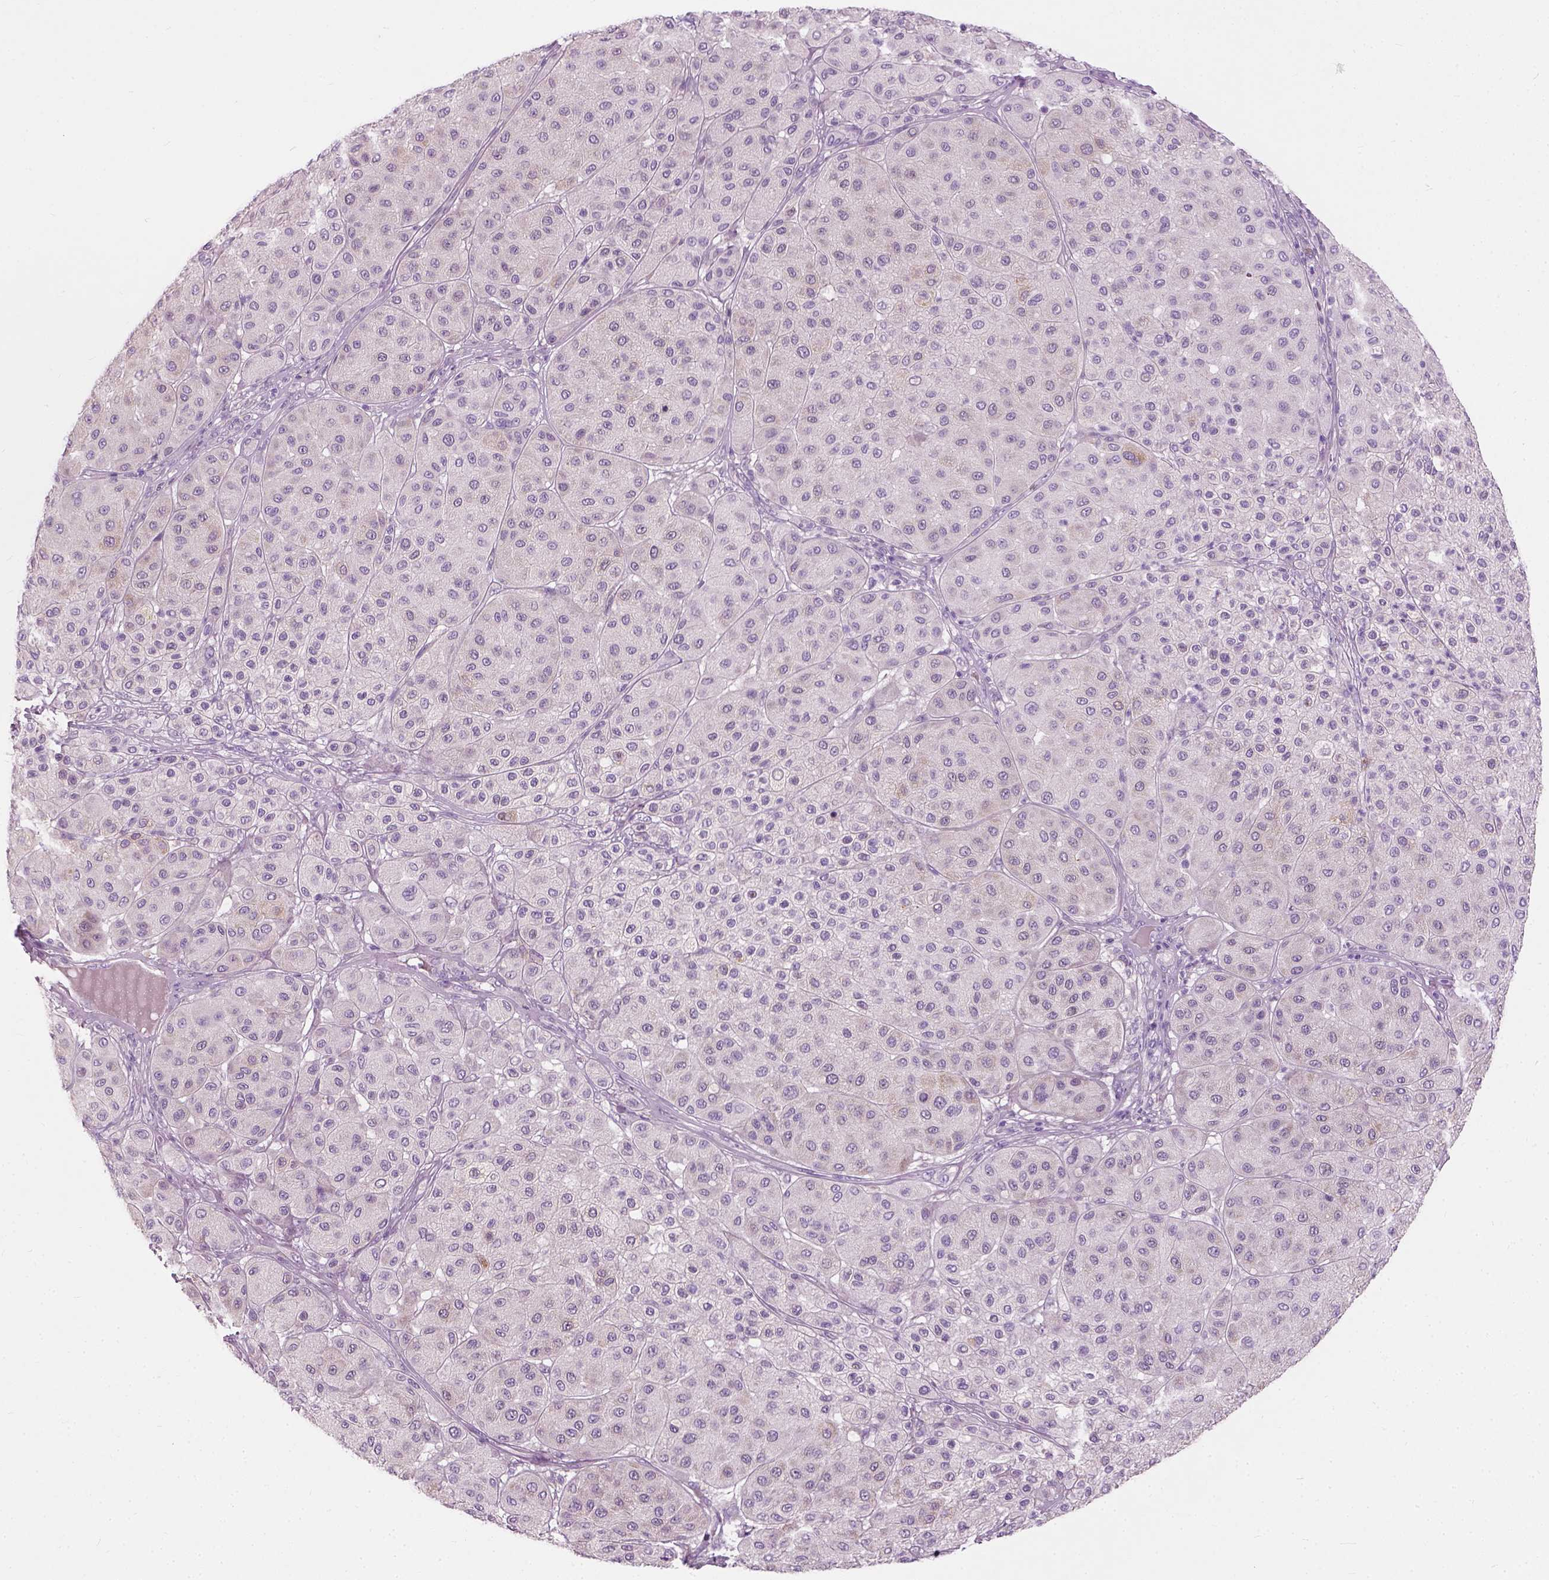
{"staining": {"intensity": "negative", "quantity": "none", "location": "none"}, "tissue": "melanoma", "cell_type": "Tumor cells", "image_type": "cancer", "snomed": [{"axis": "morphology", "description": "Malignant melanoma, Metastatic site"}, {"axis": "topography", "description": "Smooth muscle"}], "caption": "High power microscopy micrograph of an immunohistochemistry photomicrograph of malignant melanoma (metastatic site), revealing no significant expression in tumor cells.", "gene": "TRIM72", "patient": {"sex": "male", "age": 41}}